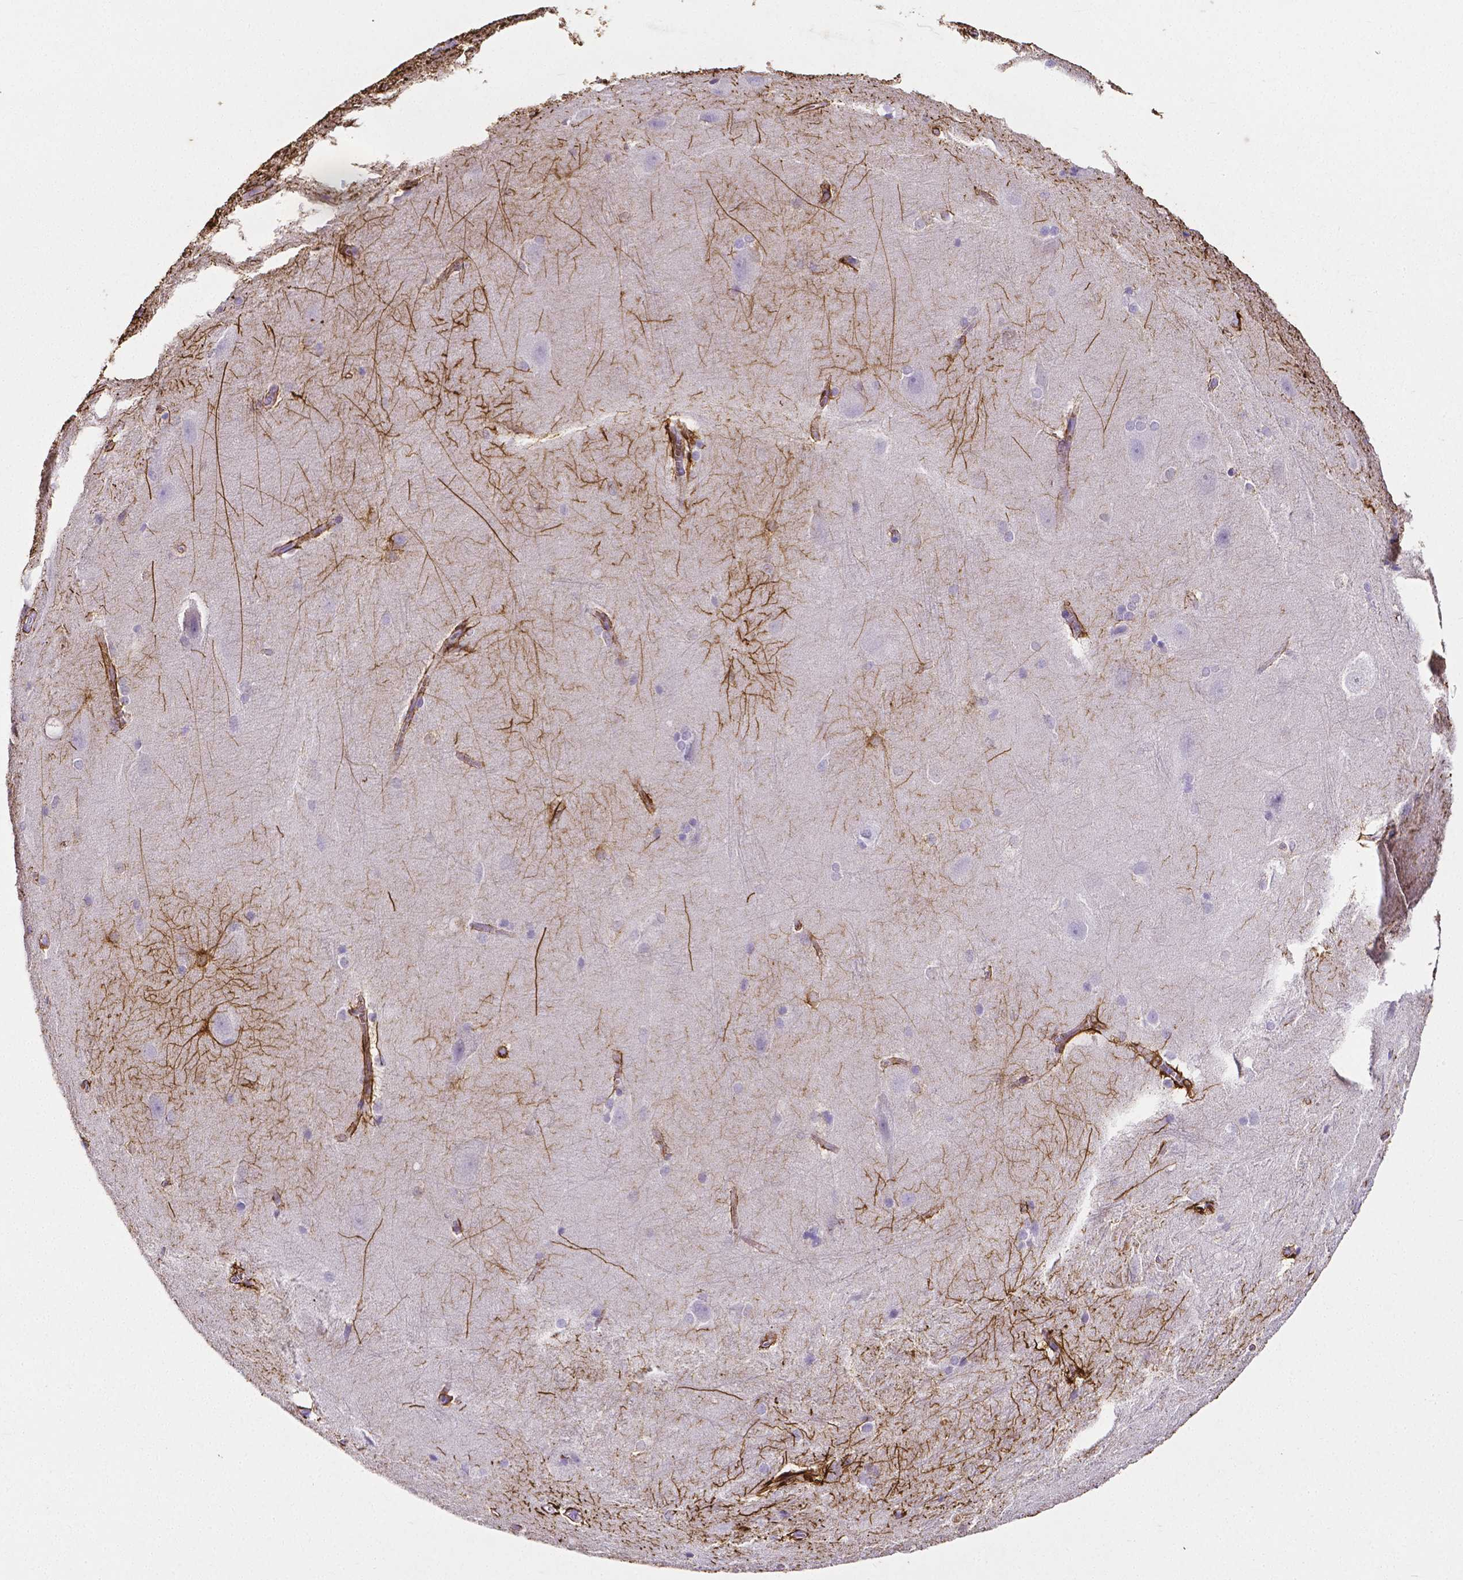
{"staining": {"intensity": "strong", "quantity": "<25%", "location": "cytoplasmic/membranous"}, "tissue": "hippocampus", "cell_type": "Glial cells", "image_type": "normal", "snomed": [{"axis": "morphology", "description": "Normal tissue, NOS"}, {"axis": "topography", "description": "Cerebral cortex"}, {"axis": "topography", "description": "Hippocampus"}], "caption": "Immunohistochemical staining of normal hippocampus displays <25% levels of strong cytoplasmic/membranous protein staining in approximately <25% of glial cells.", "gene": "SLC22A2", "patient": {"sex": "female", "age": 19}}